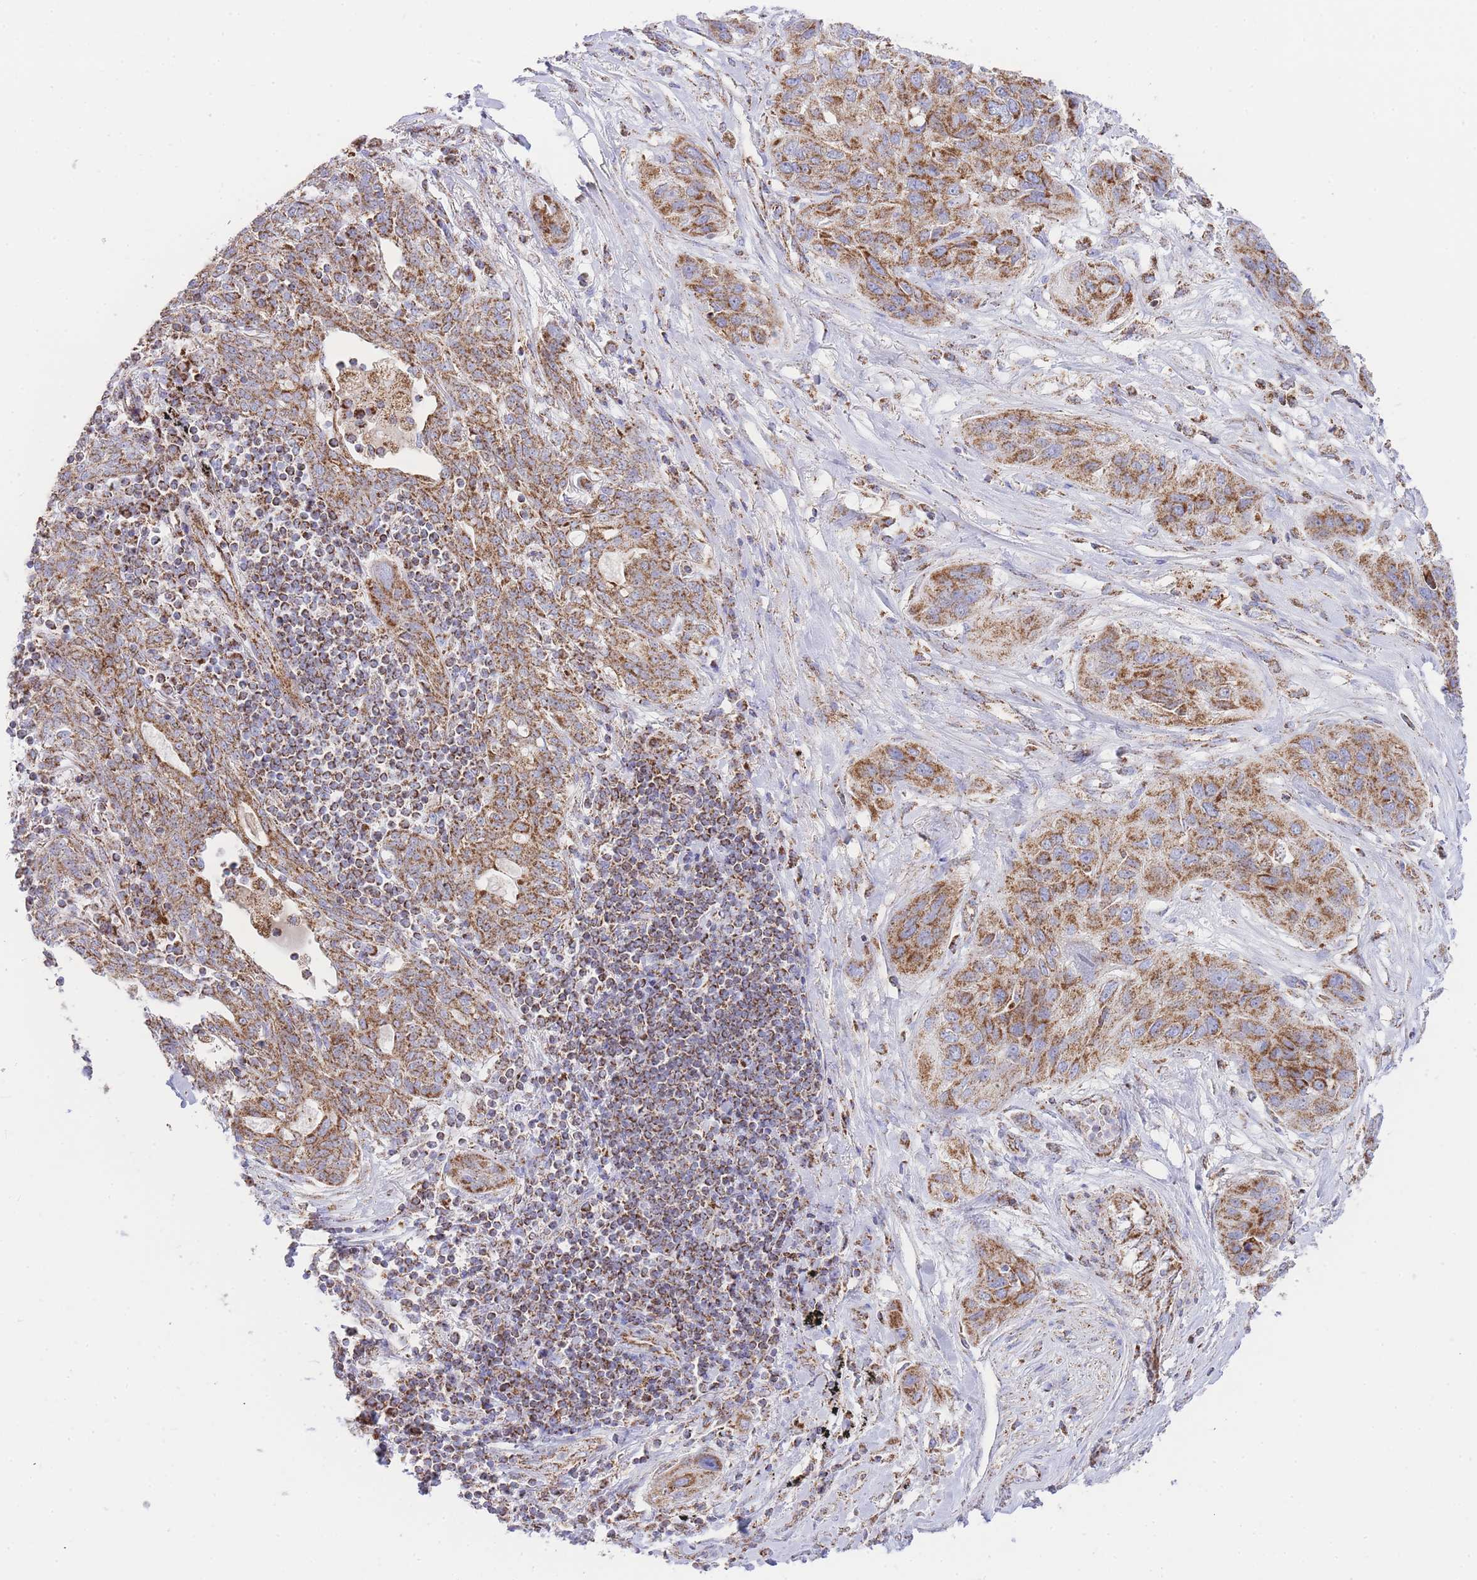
{"staining": {"intensity": "moderate", "quantity": ">75%", "location": "cytoplasmic/membranous"}, "tissue": "lung cancer", "cell_type": "Tumor cells", "image_type": "cancer", "snomed": [{"axis": "morphology", "description": "Squamous cell carcinoma, NOS"}, {"axis": "topography", "description": "Lung"}], "caption": "IHC photomicrograph of lung cancer (squamous cell carcinoma) stained for a protein (brown), which displays medium levels of moderate cytoplasmic/membranous positivity in about >75% of tumor cells.", "gene": "GSTM1", "patient": {"sex": "female", "age": 70}}